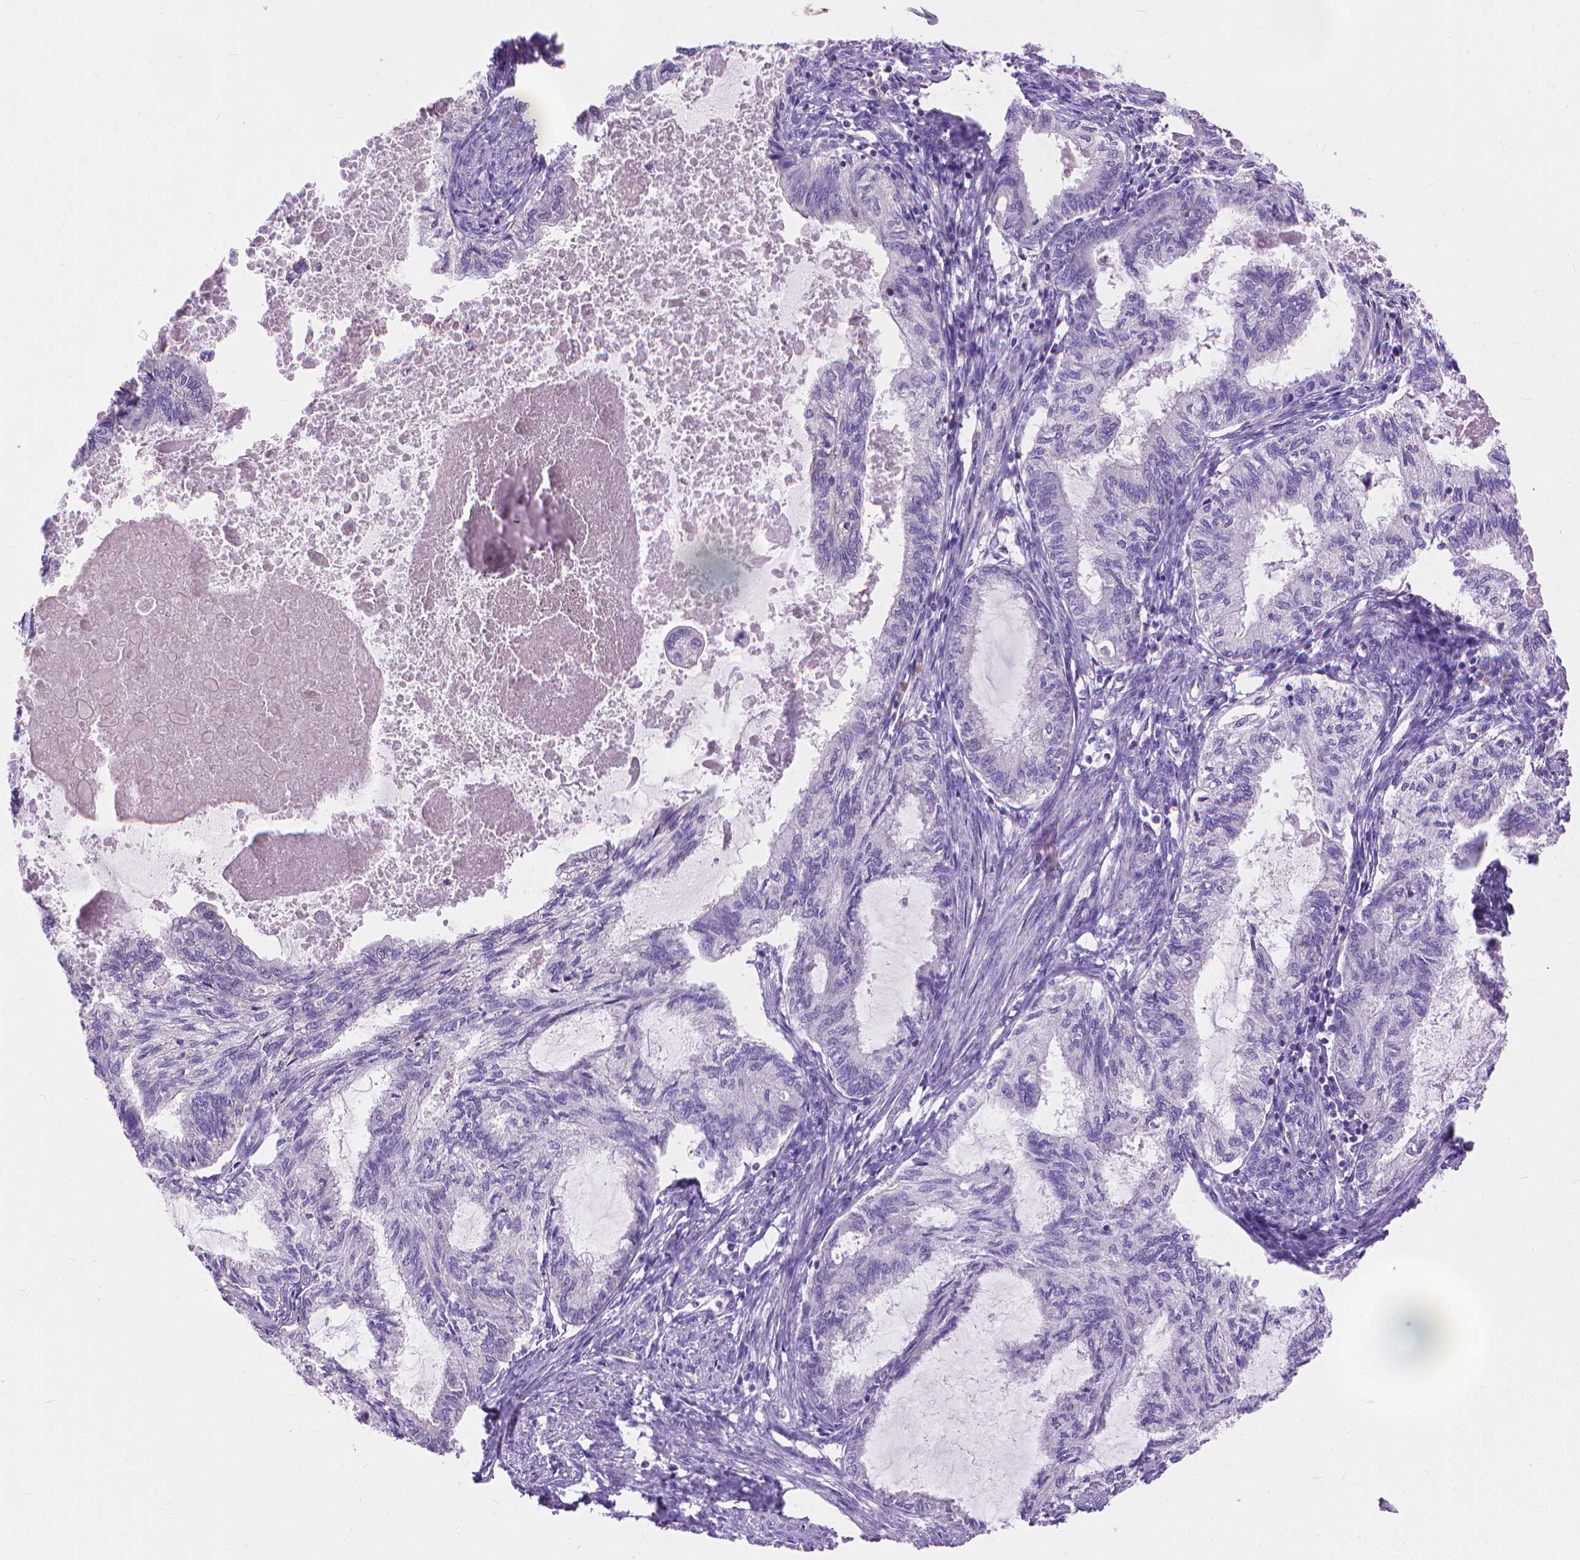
{"staining": {"intensity": "negative", "quantity": "none", "location": "none"}, "tissue": "endometrial cancer", "cell_type": "Tumor cells", "image_type": "cancer", "snomed": [{"axis": "morphology", "description": "Adenocarcinoma, NOS"}, {"axis": "topography", "description": "Endometrium"}], "caption": "Adenocarcinoma (endometrial) stained for a protein using IHC exhibits no positivity tumor cells.", "gene": "SYN1", "patient": {"sex": "female", "age": 86}}